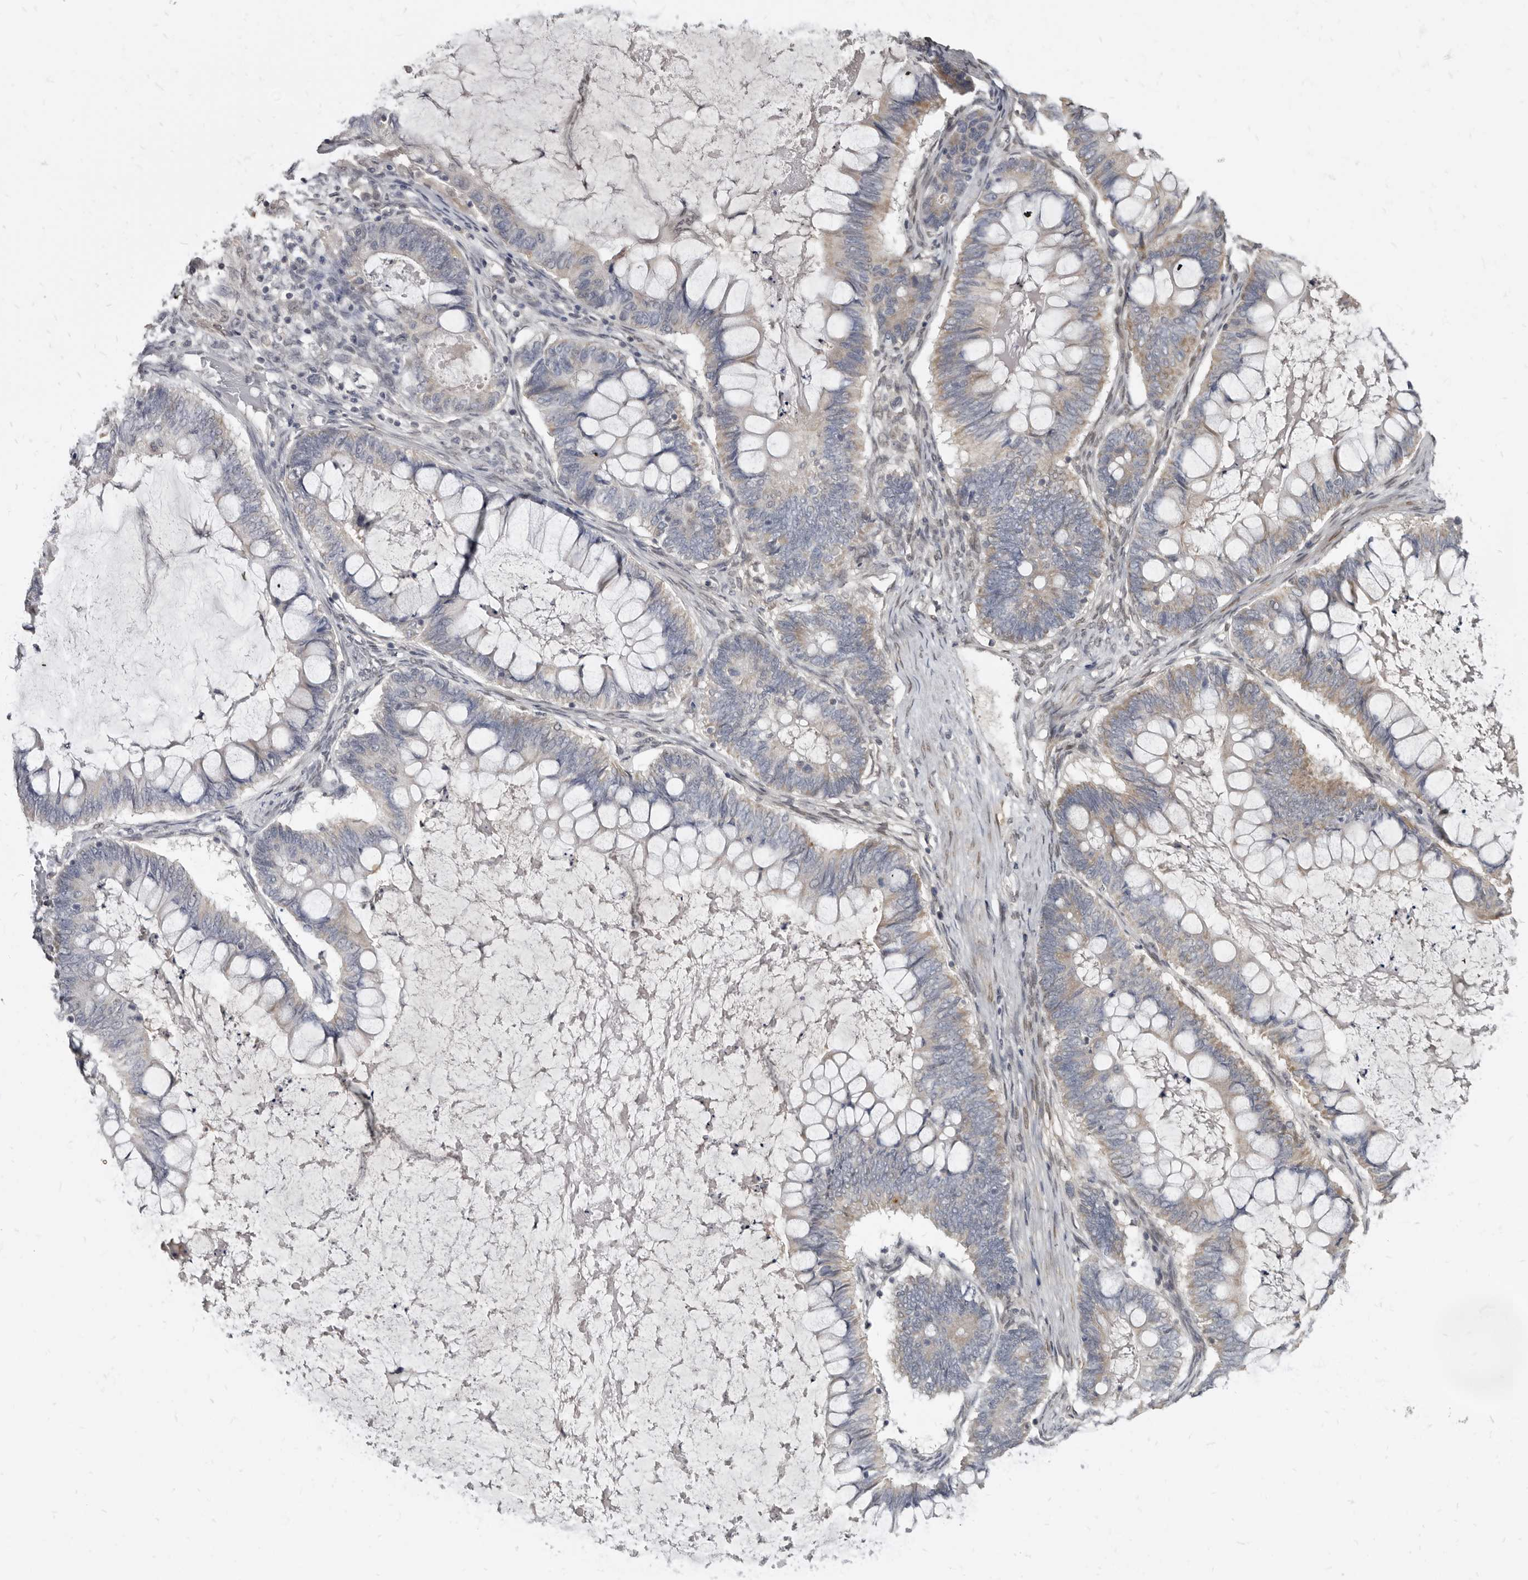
{"staining": {"intensity": "weak", "quantity": "25%-75%", "location": "cytoplasmic/membranous"}, "tissue": "ovarian cancer", "cell_type": "Tumor cells", "image_type": "cancer", "snomed": [{"axis": "morphology", "description": "Cystadenocarcinoma, mucinous, NOS"}, {"axis": "topography", "description": "Ovary"}], "caption": "Weak cytoplasmic/membranous staining for a protein is identified in about 25%-75% of tumor cells of ovarian mucinous cystadenocarcinoma using immunohistochemistry (IHC).", "gene": "MRGPRF", "patient": {"sex": "female", "age": 61}}